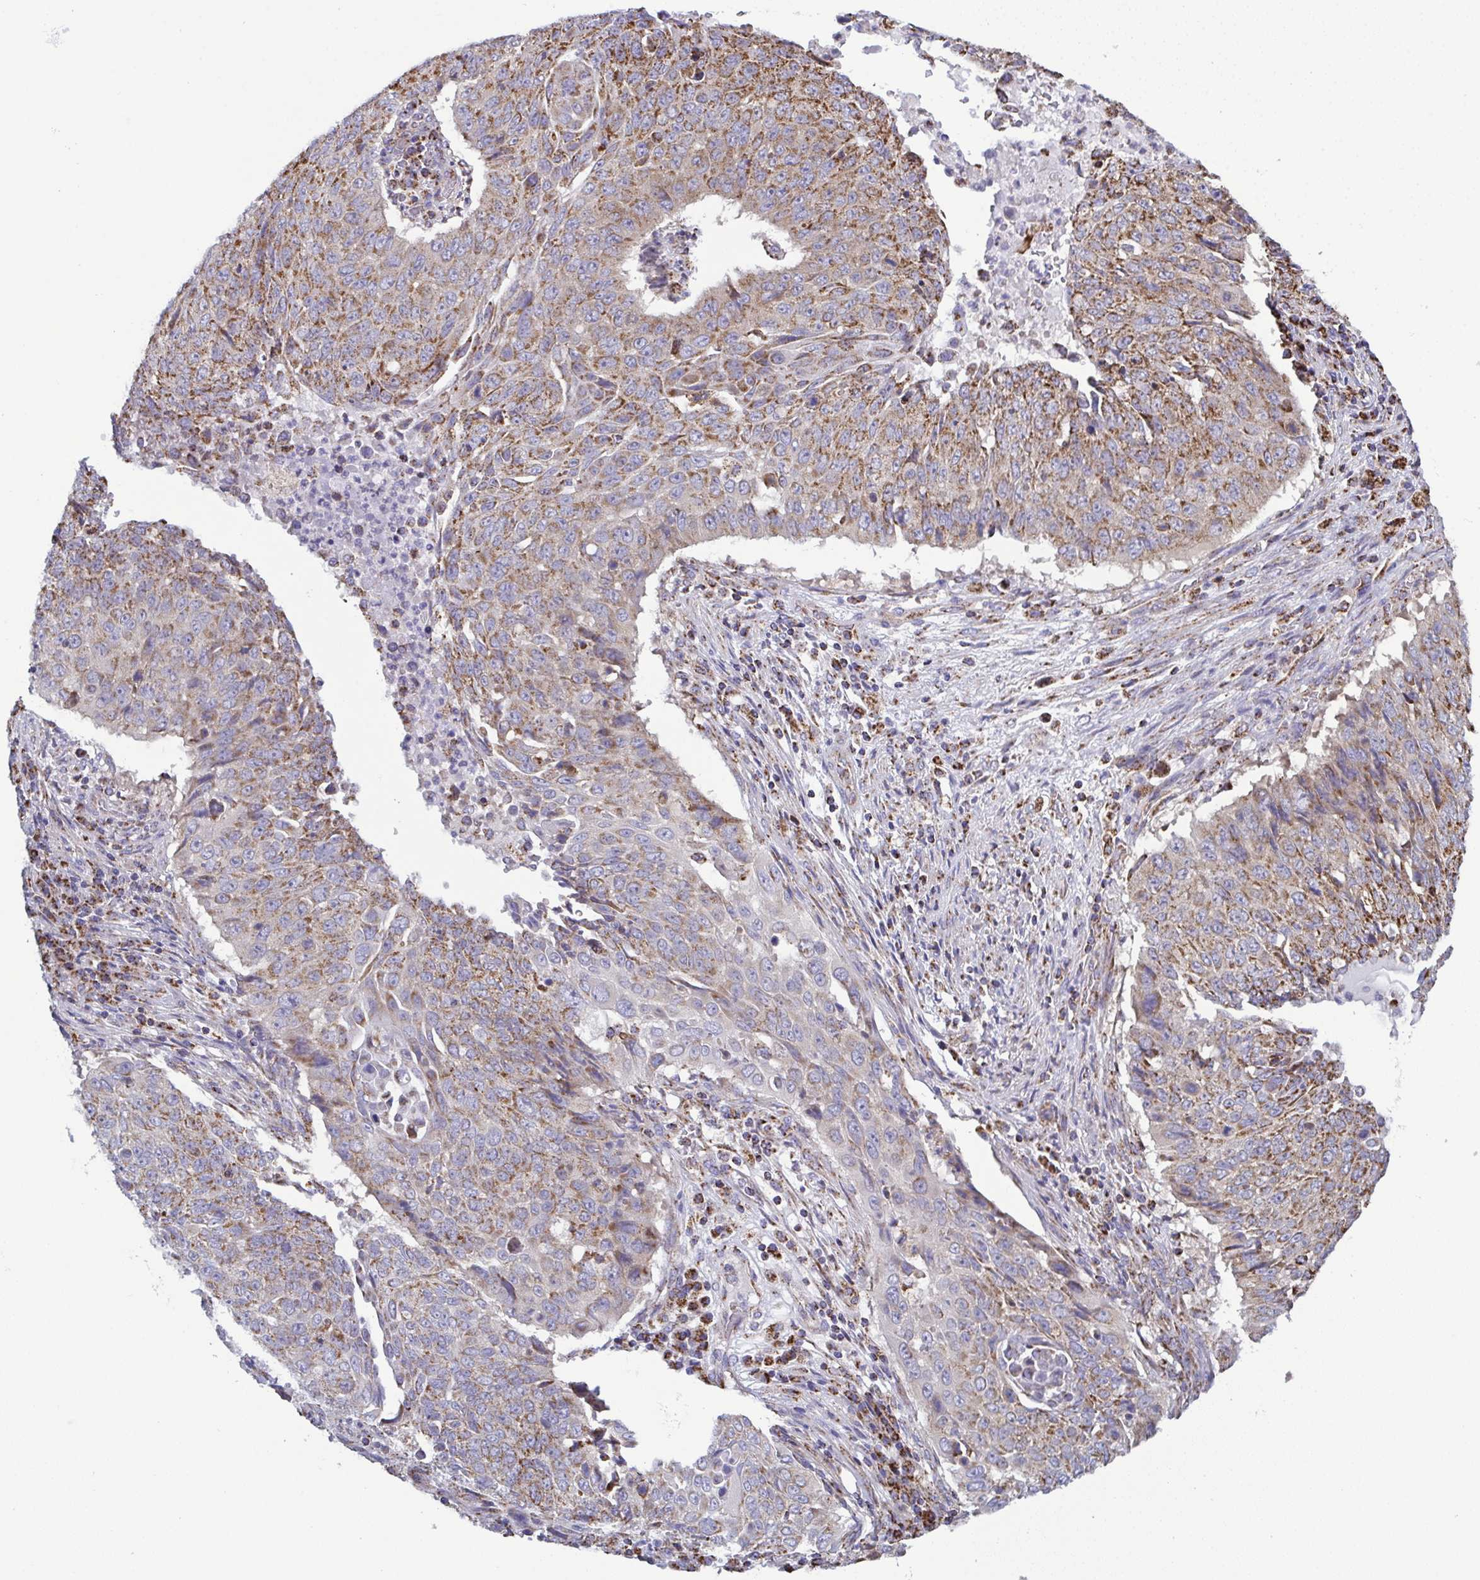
{"staining": {"intensity": "moderate", "quantity": ">75%", "location": "cytoplasmic/membranous"}, "tissue": "lung cancer", "cell_type": "Tumor cells", "image_type": "cancer", "snomed": [{"axis": "morphology", "description": "Normal tissue, NOS"}, {"axis": "morphology", "description": "Squamous cell carcinoma, NOS"}, {"axis": "topography", "description": "Bronchus"}, {"axis": "topography", "description": "Lung"}], "caption": "Lung cancer (squamous cell carcinoma) stained with DAB (3,3'-diaminobenzidine) immunohistochemistry shows medium levels of moderate cytoplasmic/membranous positivity in approximately >75% of tumor cells.", "gene": "CSDE1", "patient": {"sex": "male", "age": 64}}